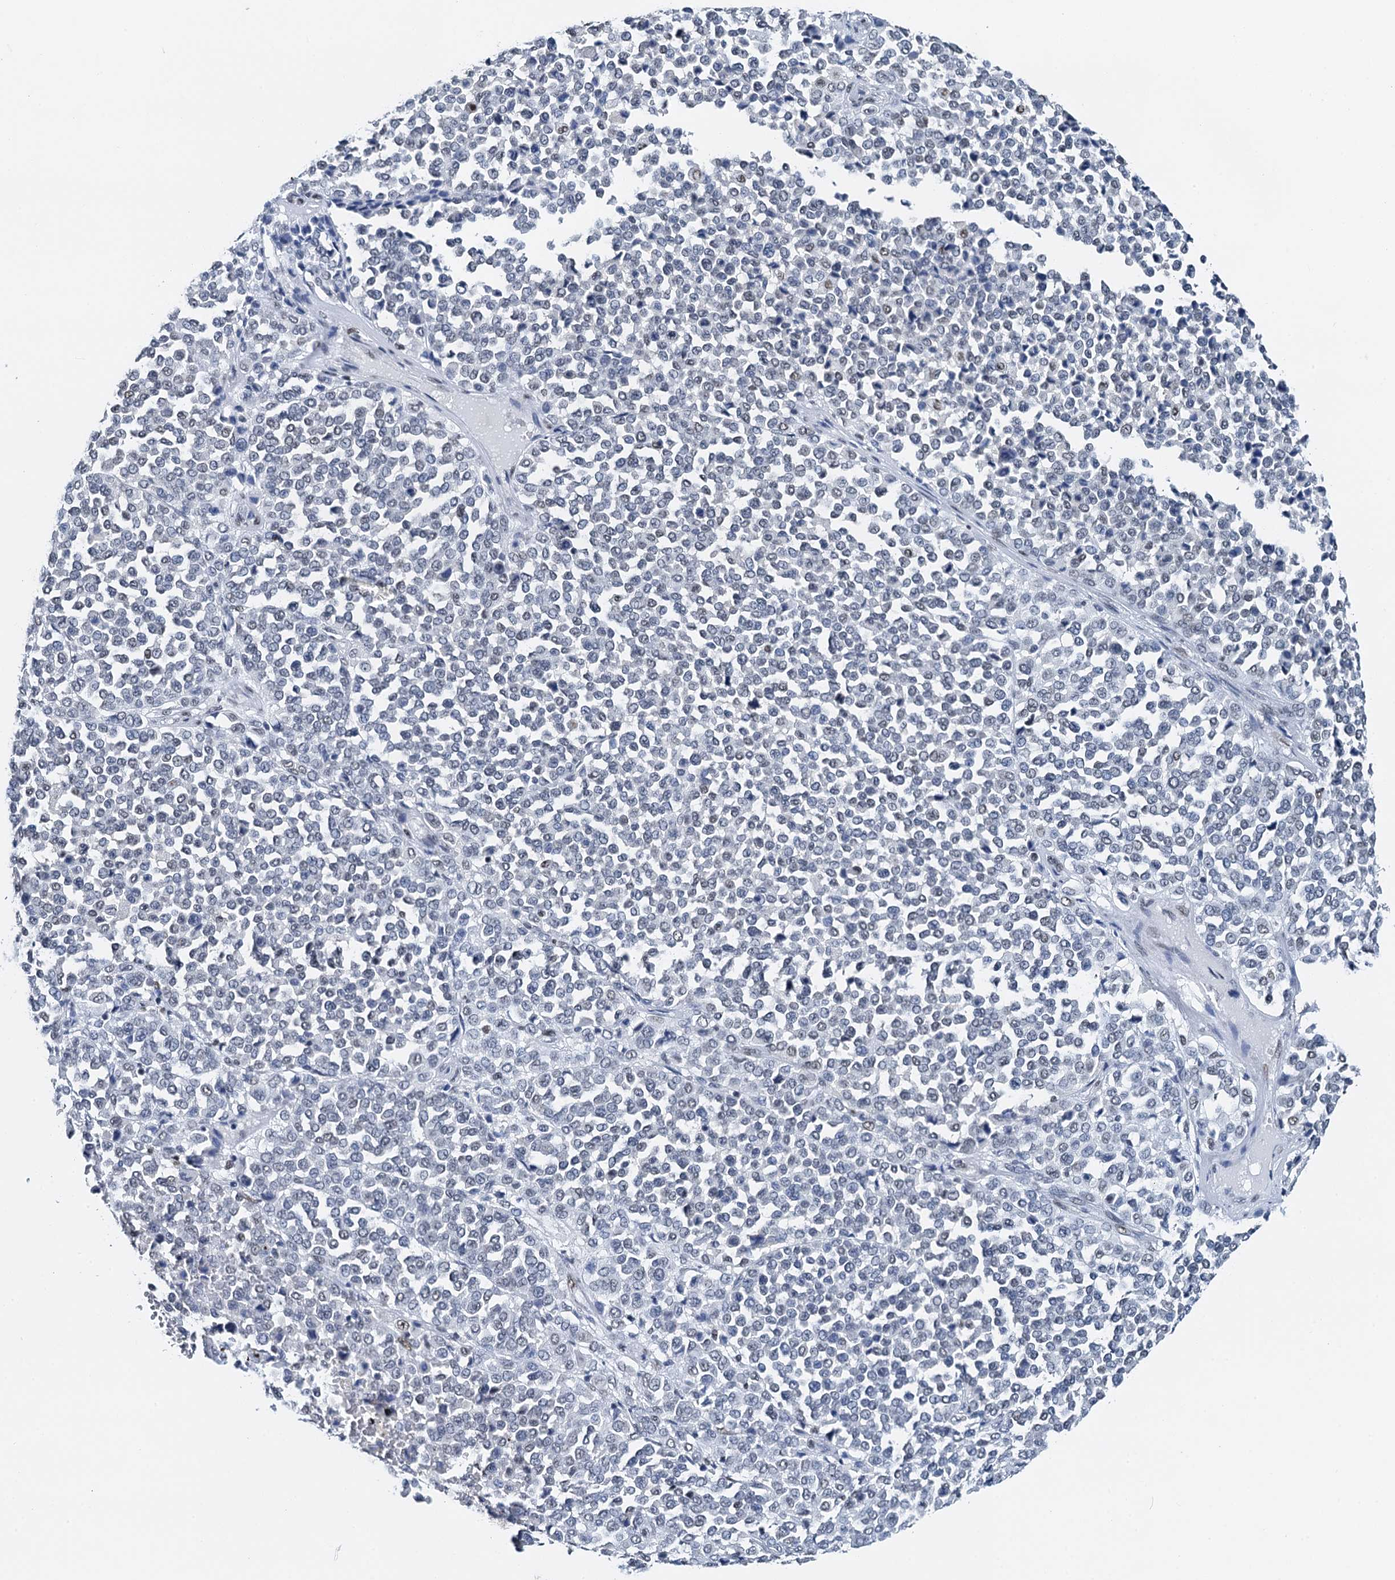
{"staining": {"intensity": "negative", "quantity": "none", "location": "none"}, "tissue": "melanoma", "cell_type": "Tumor cells", "image_type": "cancer", "snomed": [{"axis": "morphology", "description": "Malignant melanoma, Metastatic site"}, {"axis": "topography", "description": "Pancreas"}], "caption": "A micrograph of human melanoma is negative for staining in tumor cells.", "gene": "SLTM", "patient": {"sex": "female", "age": 30}}